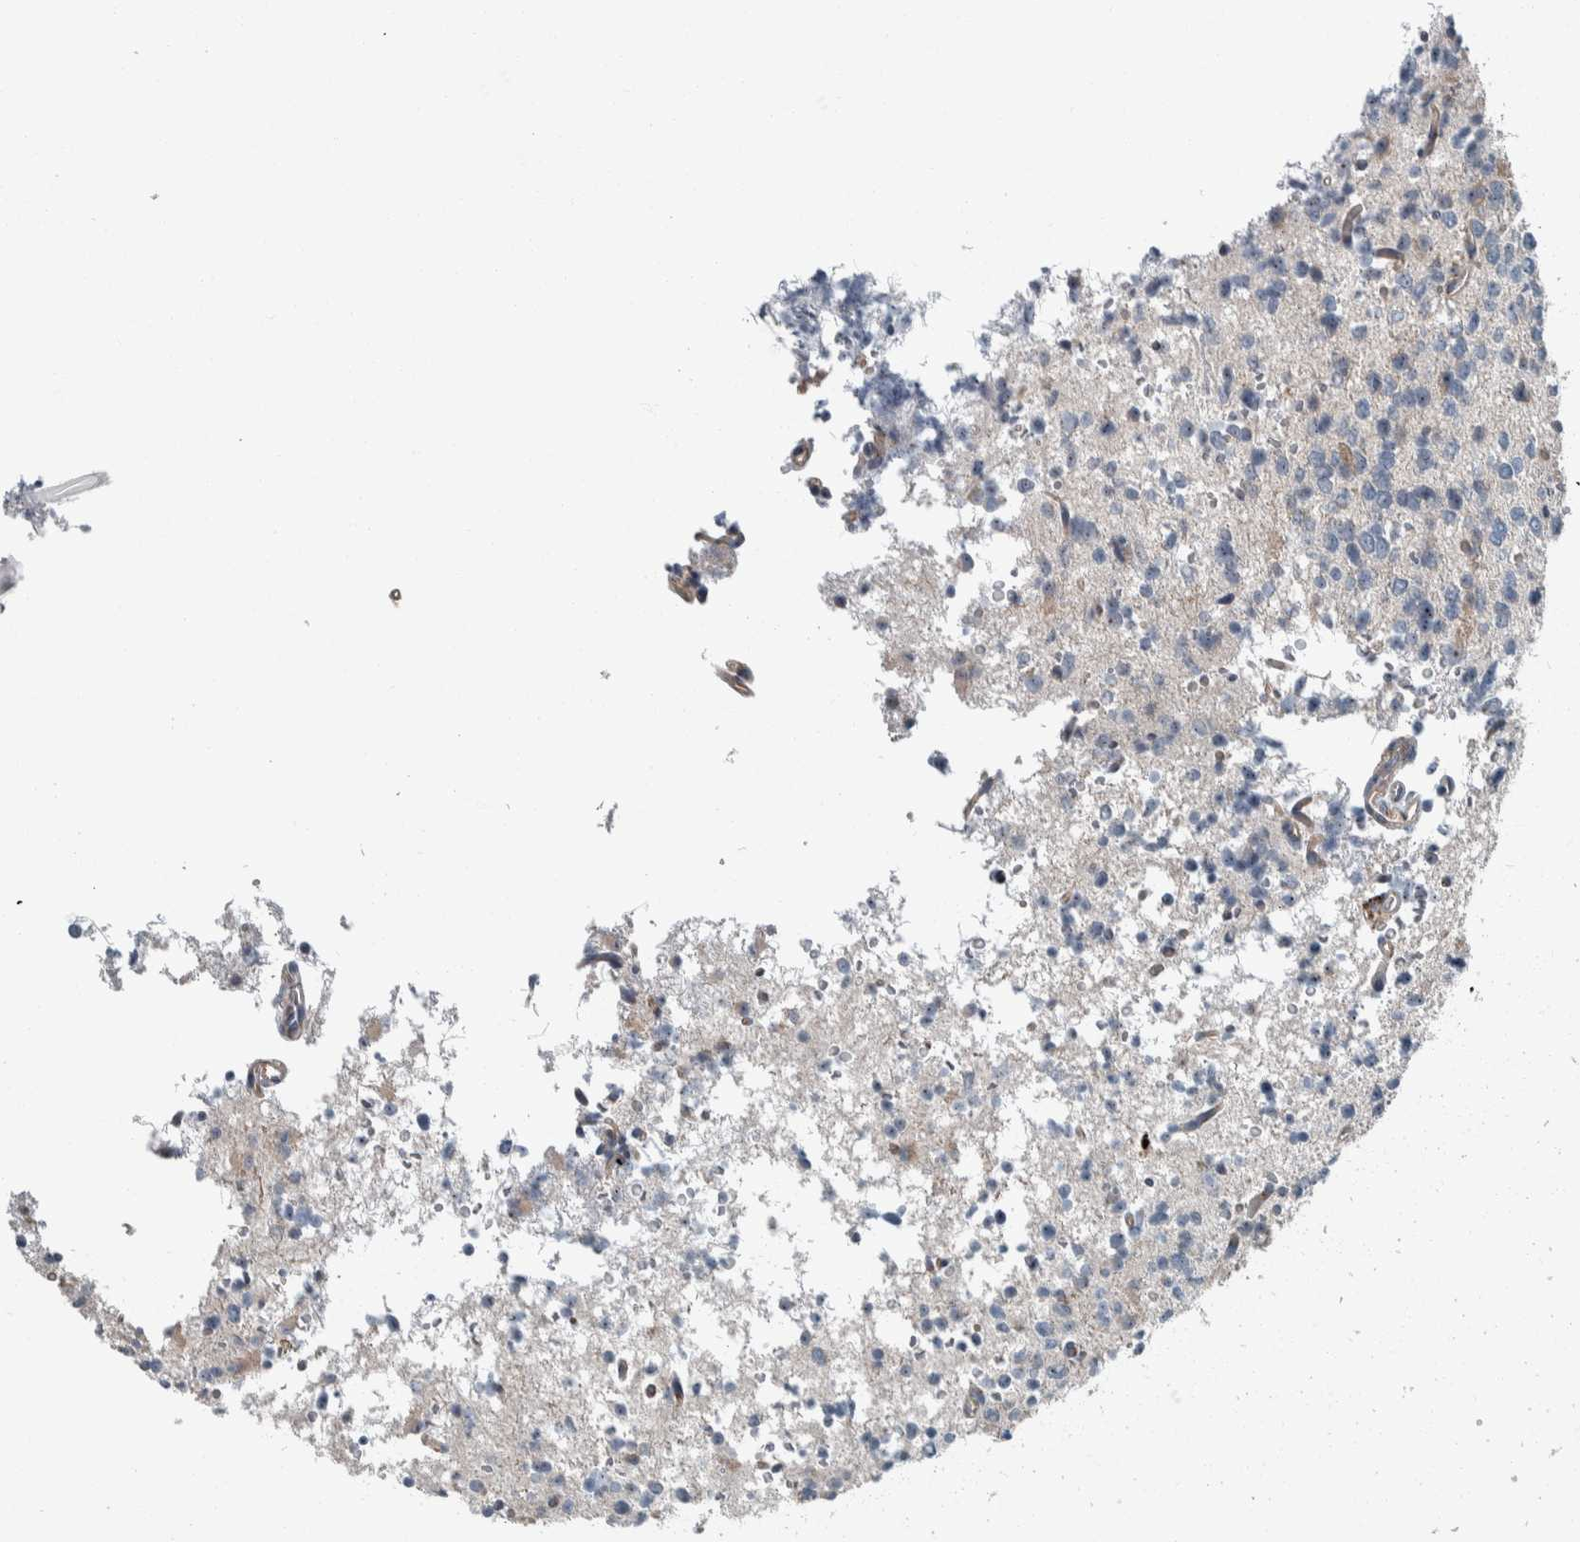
{"staining": {"intensity": "negative", "quantity": "none", "location": "none"}, "tissue": "glioma", "cell_type": "Tumor cells", "image_type": "cancer", "snomed": [{"axis": "morphology", "description": "Glioma, malignant, High grade"}, {"axis": "topography", "description": "Brain"}], "caption": "Immunohistochemical staining of human malignant glioma (high-grade) reveals no significant staining in tumor cells.", "gene": "USP25", "patient": {"sex": "female", "age": 62}}